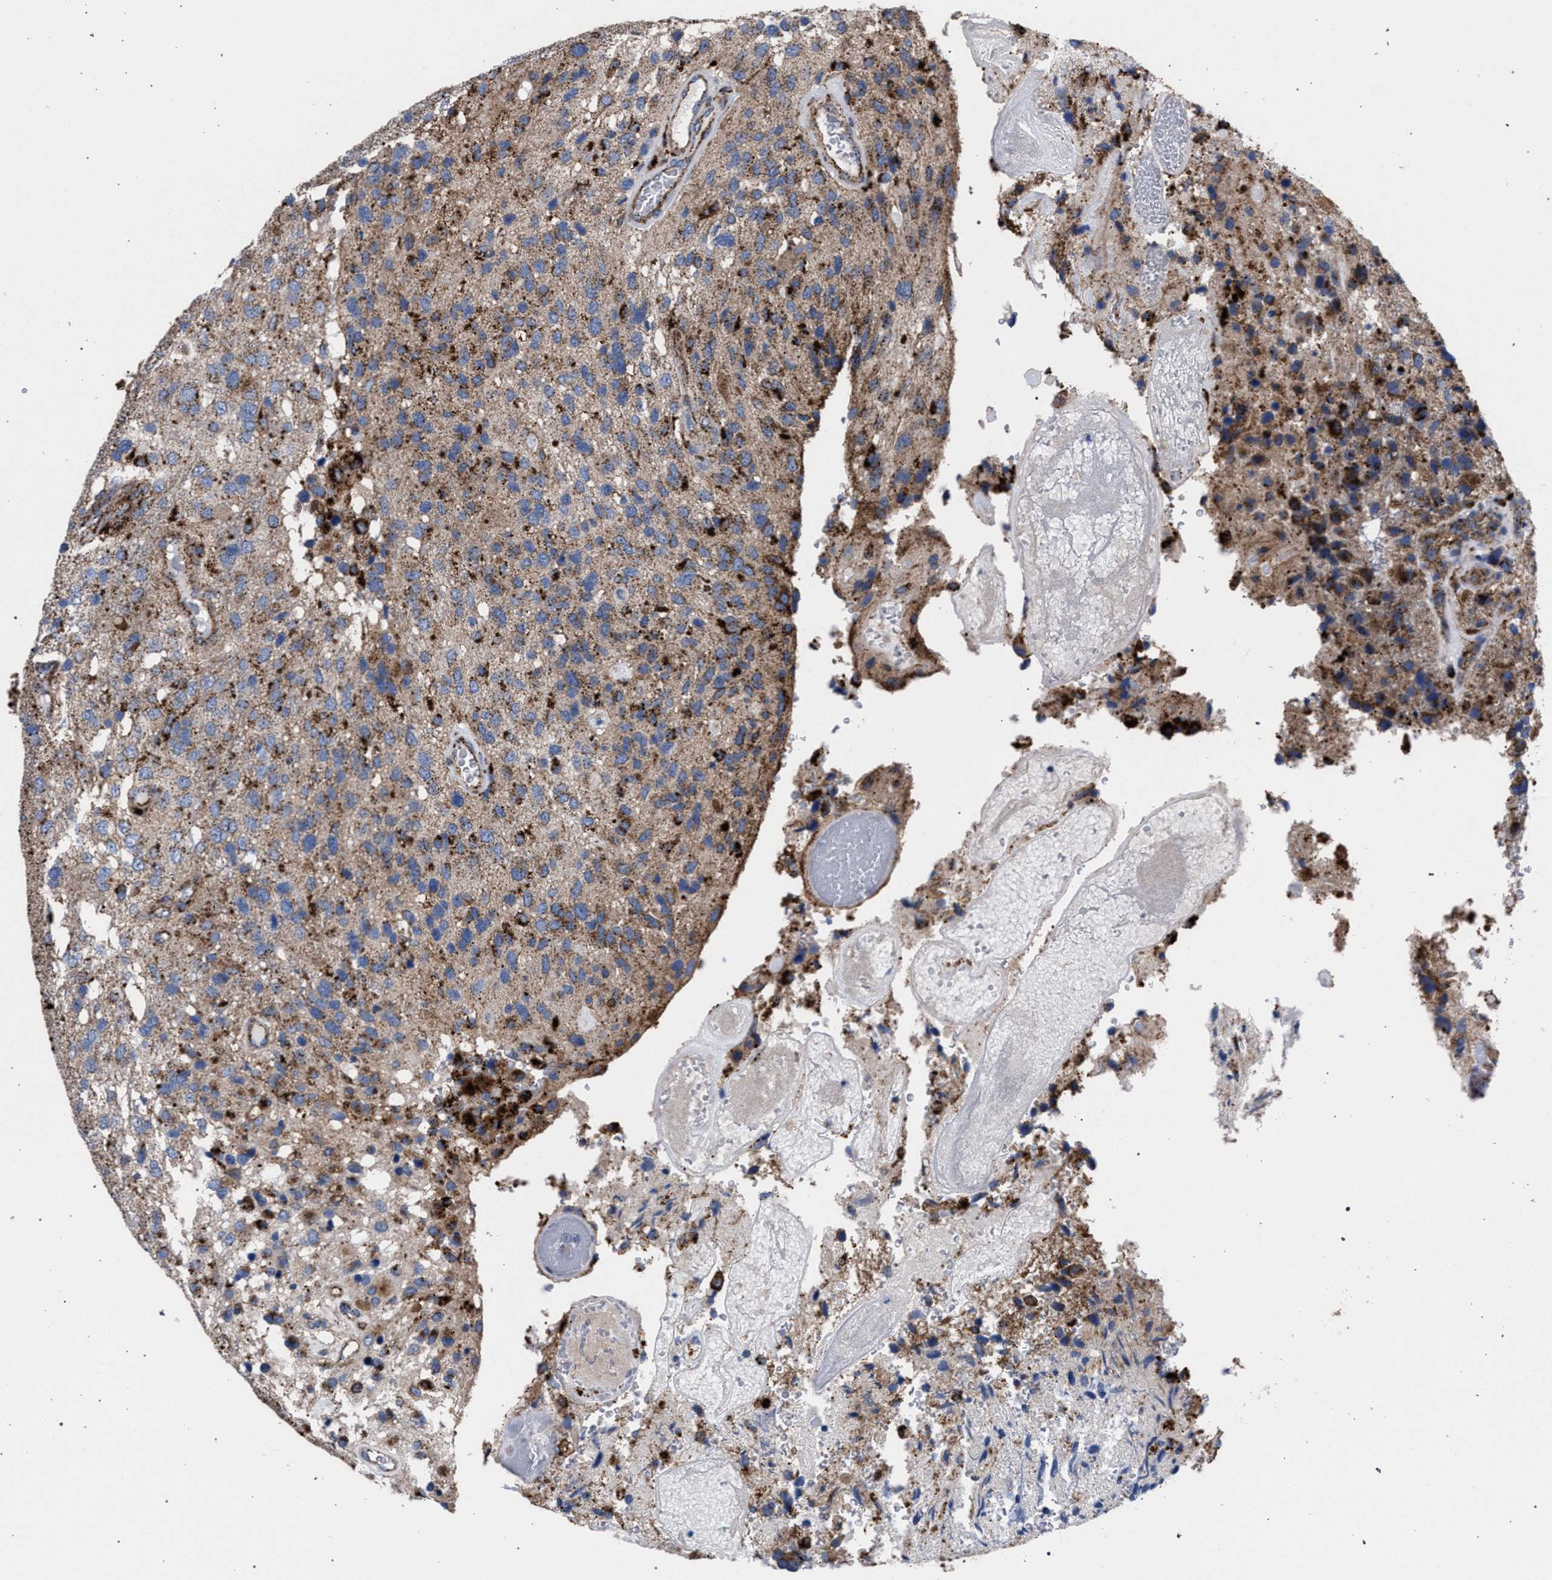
{"staining": {"intensity": "strong", "quantity": "25%-75%", "location": "cytoplasmic/membranous"}, "tissue": "glioma", "cell_type": "Tumor cells", "image_type": "cancer", "snomed": [{"axis": "morphology", "description": "Glioma, malignant, High grade"}, {"axis": "topography", "description": "Brain"}], "caption": "Malignant glioma (high-grade) stained with IHC shows strong cytoplasmic/membranous staining in about 25%-75% of tumor cells. (DAB (3,3'-diaminobenzidine) = brown stain, brightfield microscopy at high magnification).", "gene": "PPT1", "patient": {"sex": "female", "age": 58}}